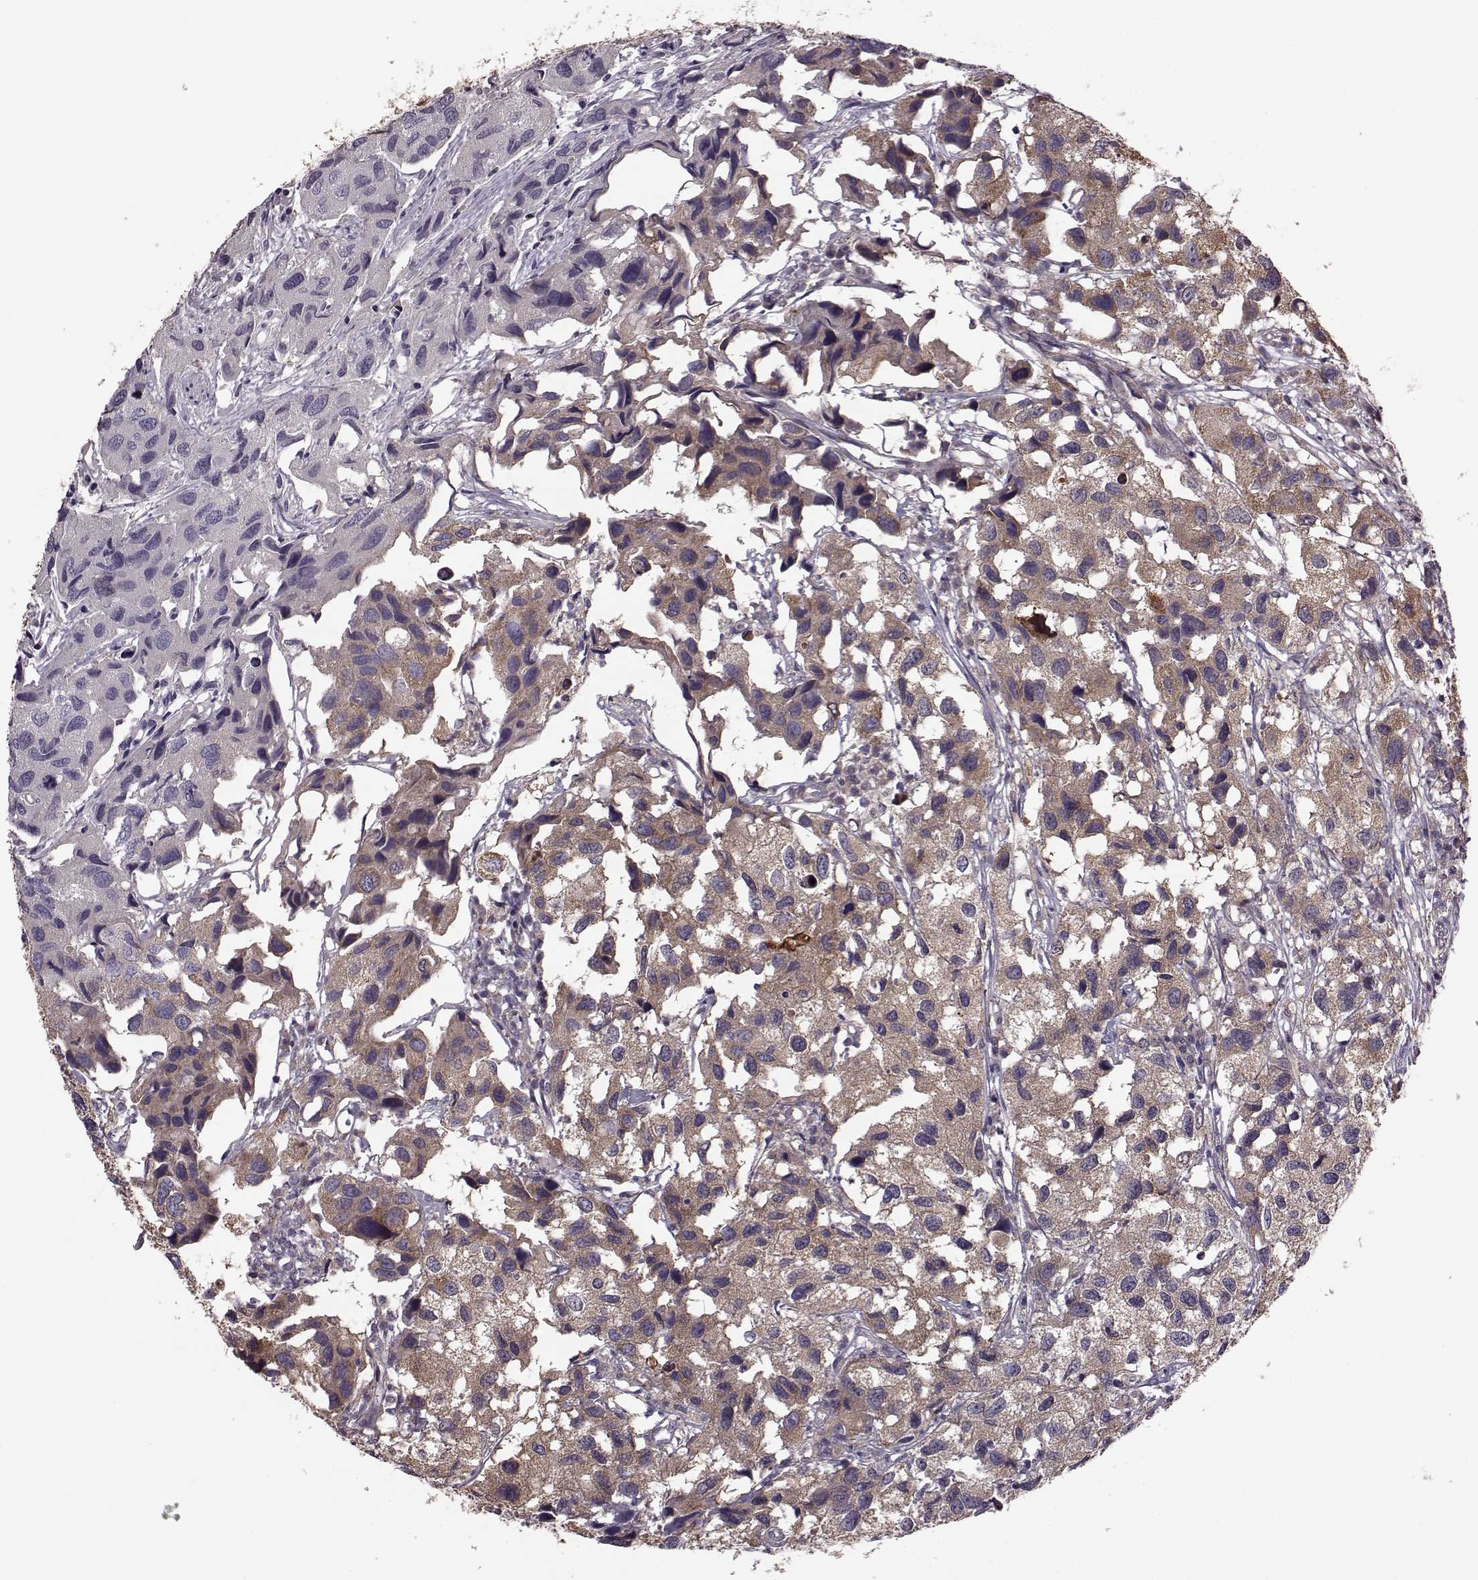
{"staining": {"intensity": "moderate", "quantity": "25%-75%", "location": "cytoplasmic/membranous"}, "tissue": "urothelial cancer", "cell_type": "Tumor cells", "image_type": "cancer", "snomed": [{"axis": "morphology", "description": "Urothelial carcinoma, High grade"}, {"axis": "topography", "description": "Urinary bladder"}], "caption": "The micrograph displays staining of high-grade urothelial carcinoma, revealing moderate cytoplasmic/membranous protein expression (brown color) within tumor cells. (Stains: DAB in brown, nuclei in blue, Microscopy: brightfield microscopy at high magnification).", "gene": "PUDP", "patient": {"sex": "male", "age": 79}}